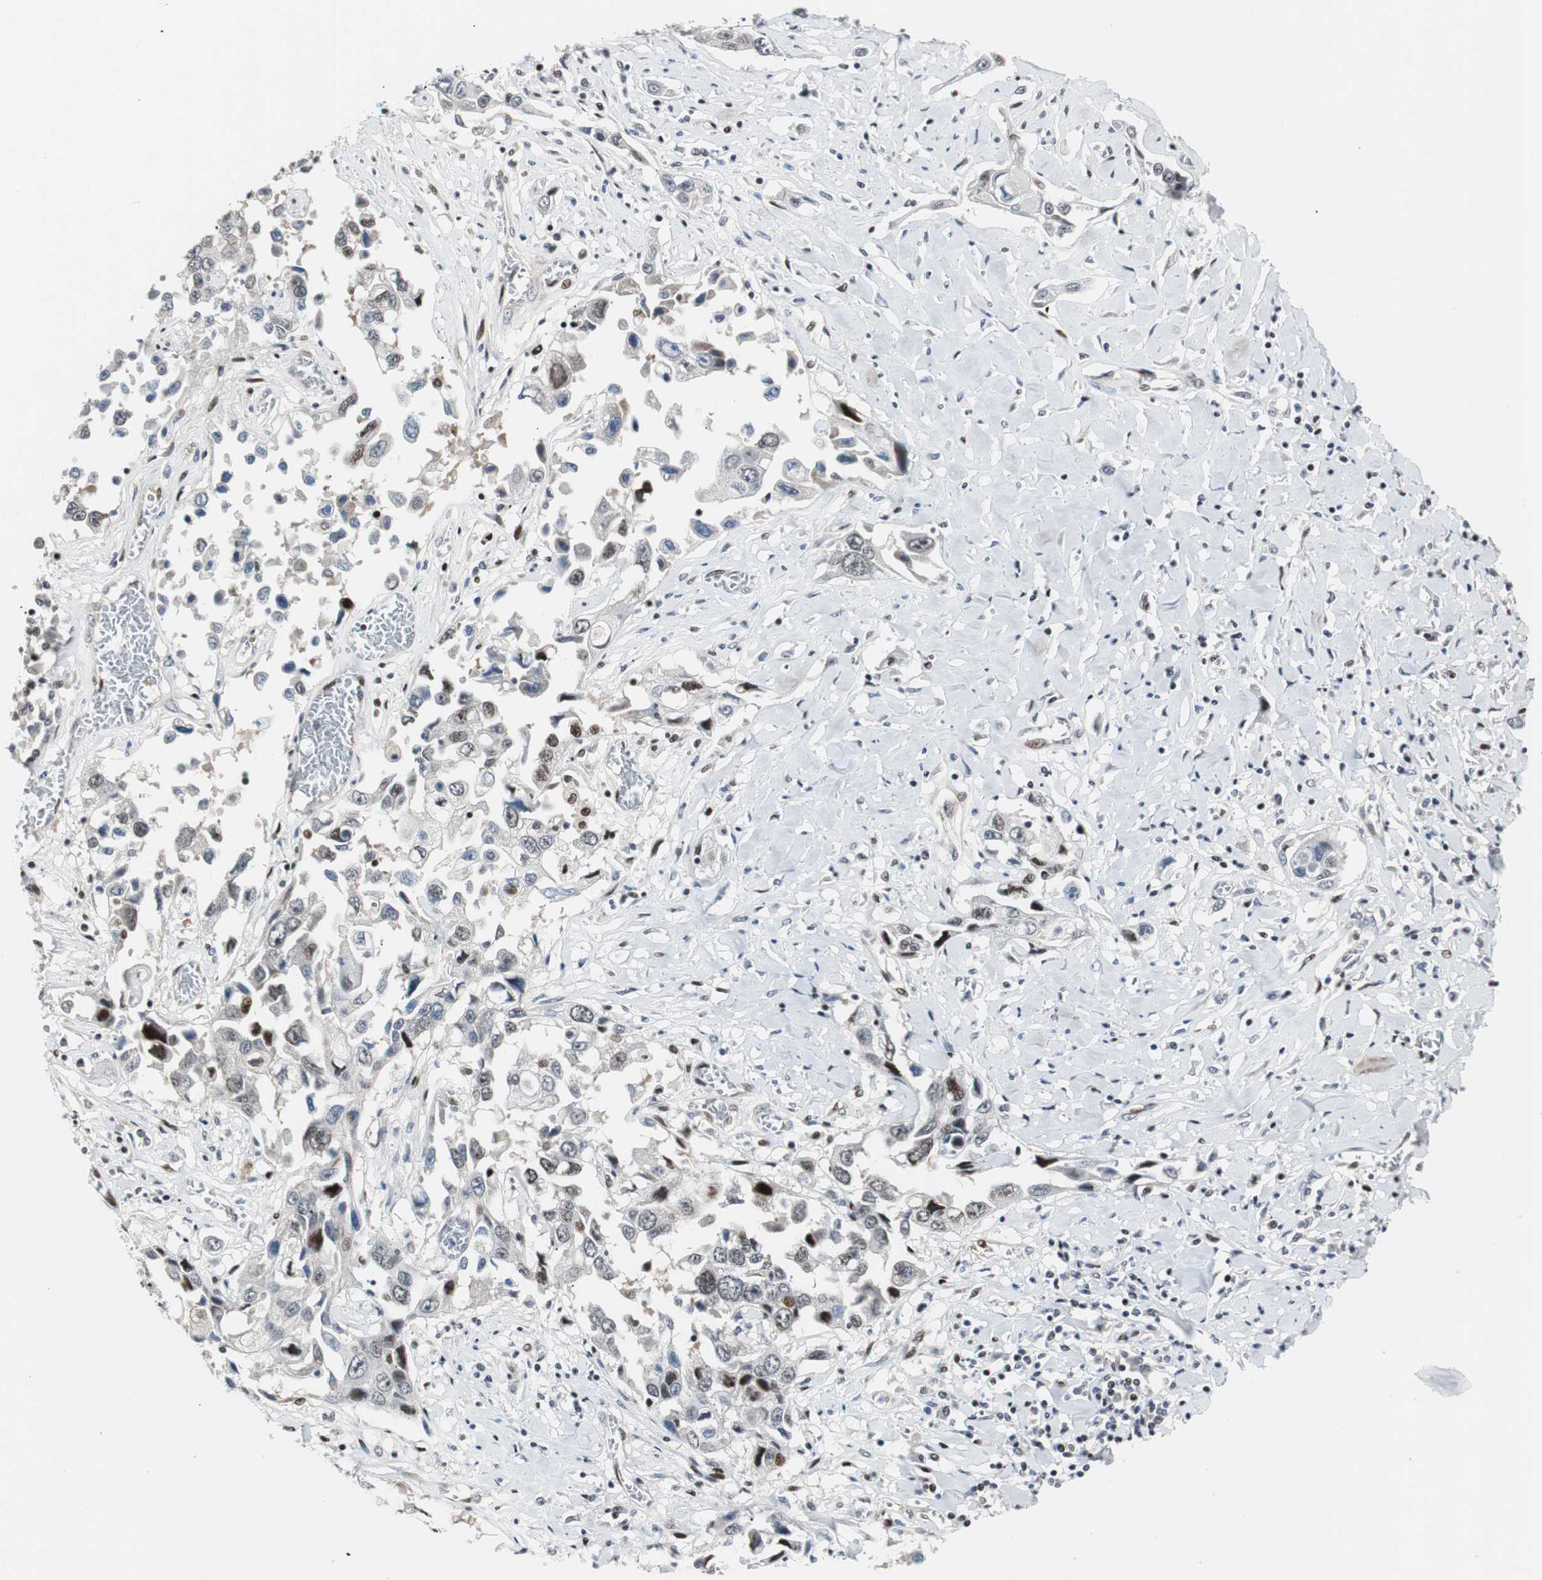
{"staining": {"intensity": "moderate", "quantity": "<25%", "location": "nuclear"}, "tissue": "lung cancer", "cell_type": "Tumor cells", "image_type": "cancer", "snomed": [{"axis": "morphology", "description": "Squamous cell carcinoma, NOS"}, {"axis": "topography", "description": "Lung"}], "caption": "Immunohistochemical staining of human lung cancer reveals low levels of moderate nuclear protein expression in about <25% of tumor cells.", "gene": "RAD1", "patient": {"sex": "male", "age": 71}}